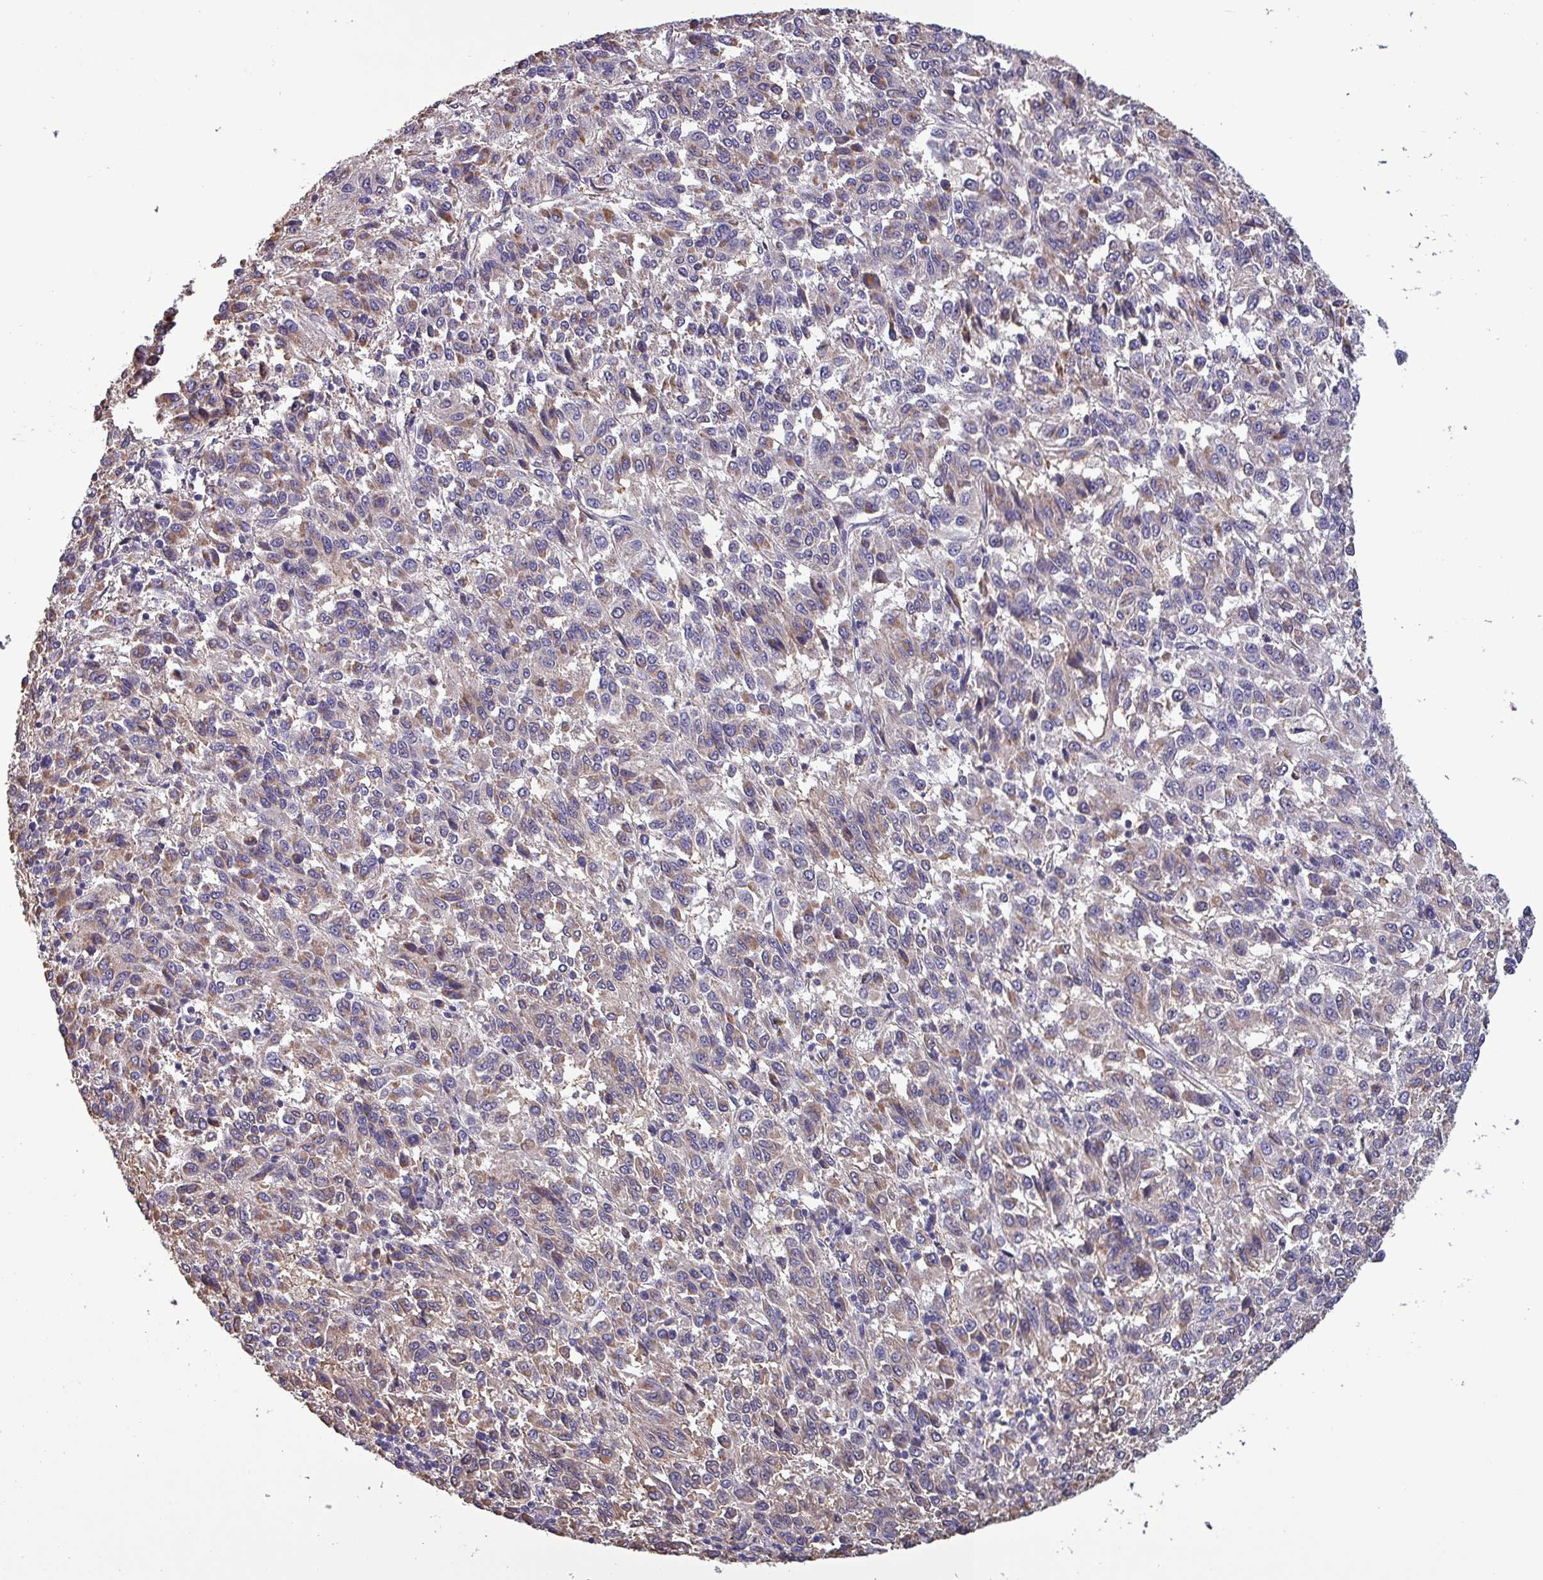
{"staining": {"intensity": "weak", "quantity": "25%-75%", "location": "cytoplasmic/membranous"}, "tissue": "melanoma", "cell_type": "Tumor cells", "image_type": "cancer", "snomed": [{"axis": "morphology", "description": "Malignant melanoma, Metastatic site"}, {"axis": "topography", "description": "Lung"}], "caption": "Immunohistochemistry (IHC) image of human malignant melanoma (metastatic site) stained for a protein (brown), which reveals low levels of weak cytoplasmic/membranous positivity in about 25%-75% of tumor cells.", "gene": "HTRA4", "patient": {"sex": "male", "age": 64}}